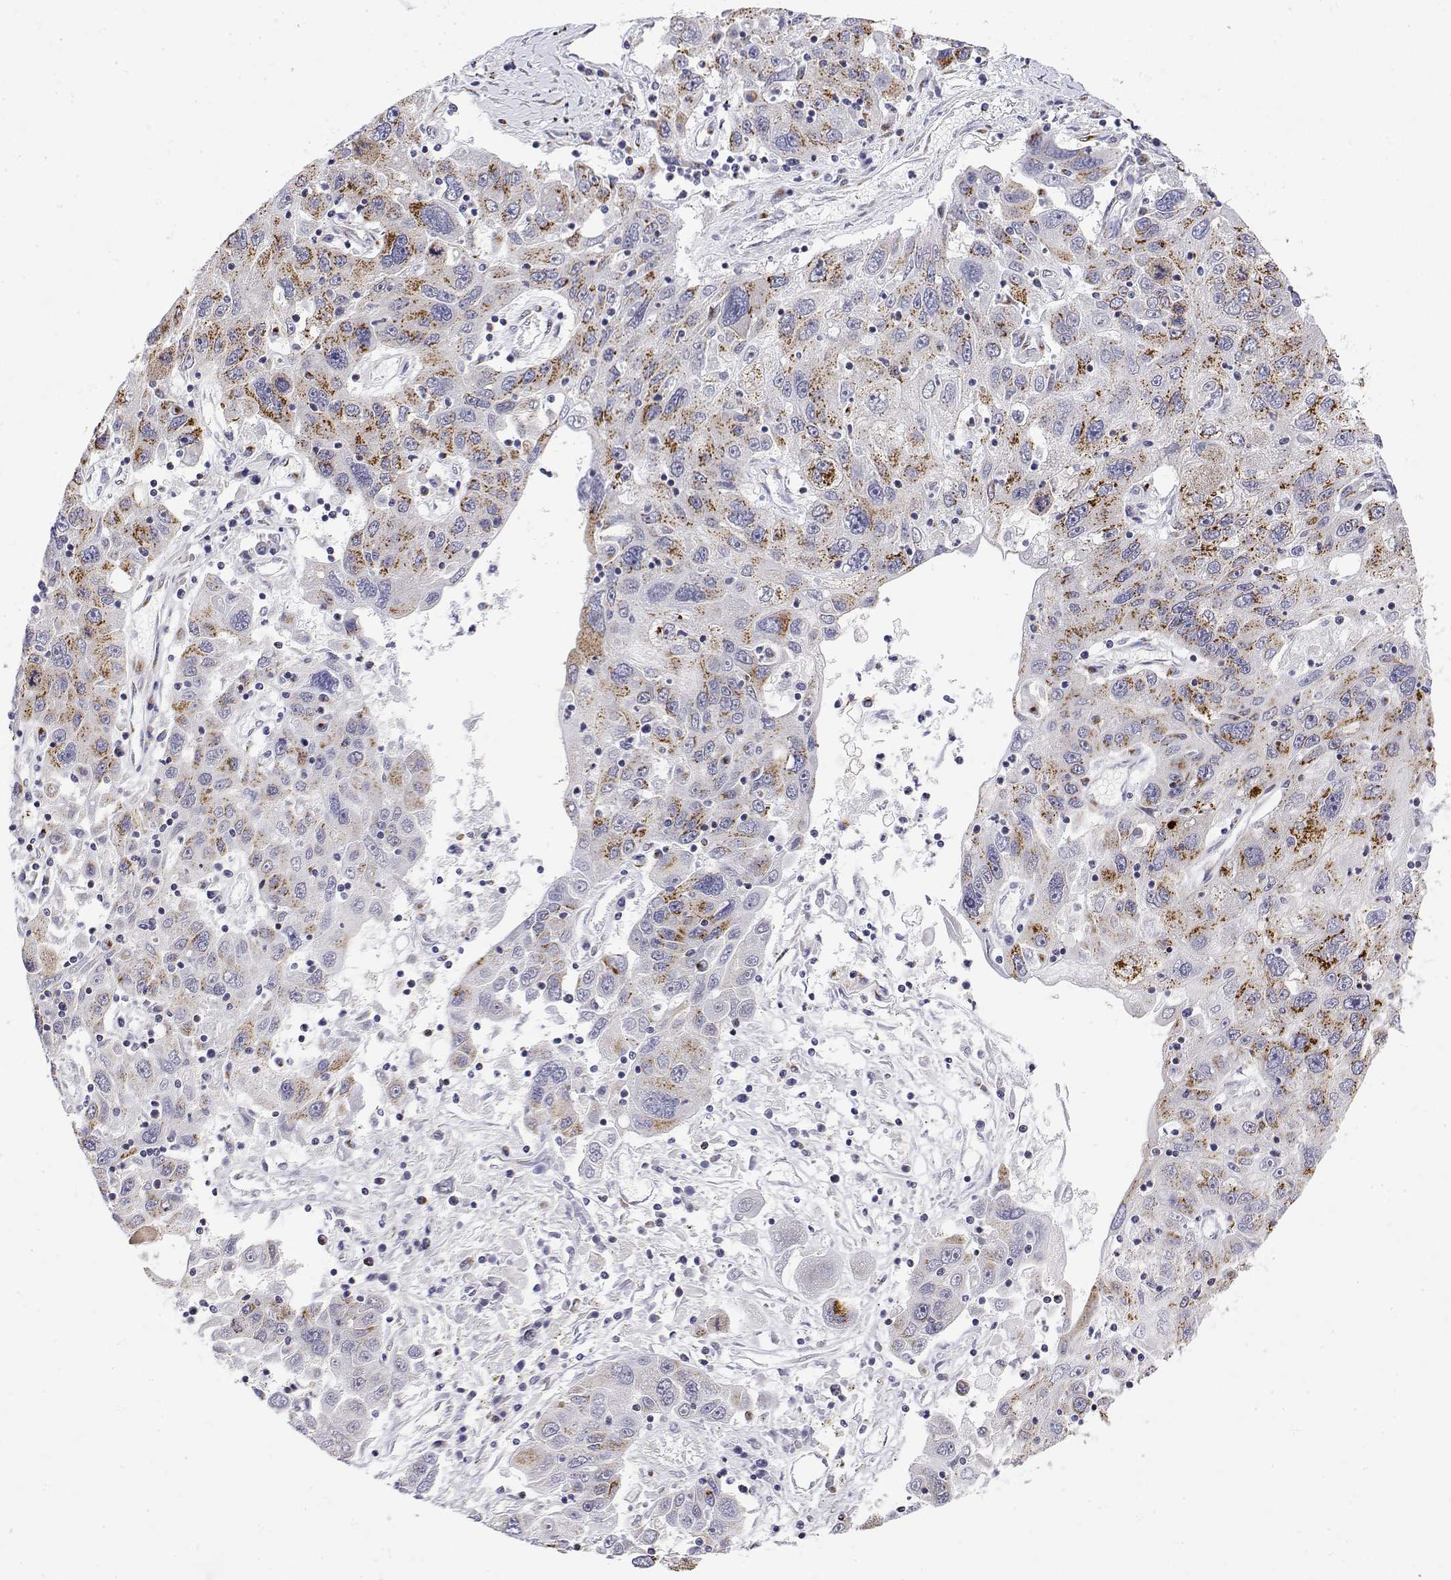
{"staining": {"intensity": "moderate", "quantity": "25%-75%", "location": "cytoplasmic/membranous"}, "tissue": "stomach cancer", "cell_type": "Tumor cells", "image_type": "cancer", "snomed": [{"axis": "morphology", "description": "Adenocarcinoma, NOS"}, {"axis": "topography", "description": "Stomach"}], "caption": "DAB (3,3'-diaminobenzidine) immunohistochemical staining of stomach adenocarcinoma demonstrates moderate cytoplasmic/membranous protein staining in about 25%-75% of tumor cells. (DAB IHC with brightfield microscopy, high magnification).", "gene": "YIPF3", "patient": {"sex": "male", "age": 56}}